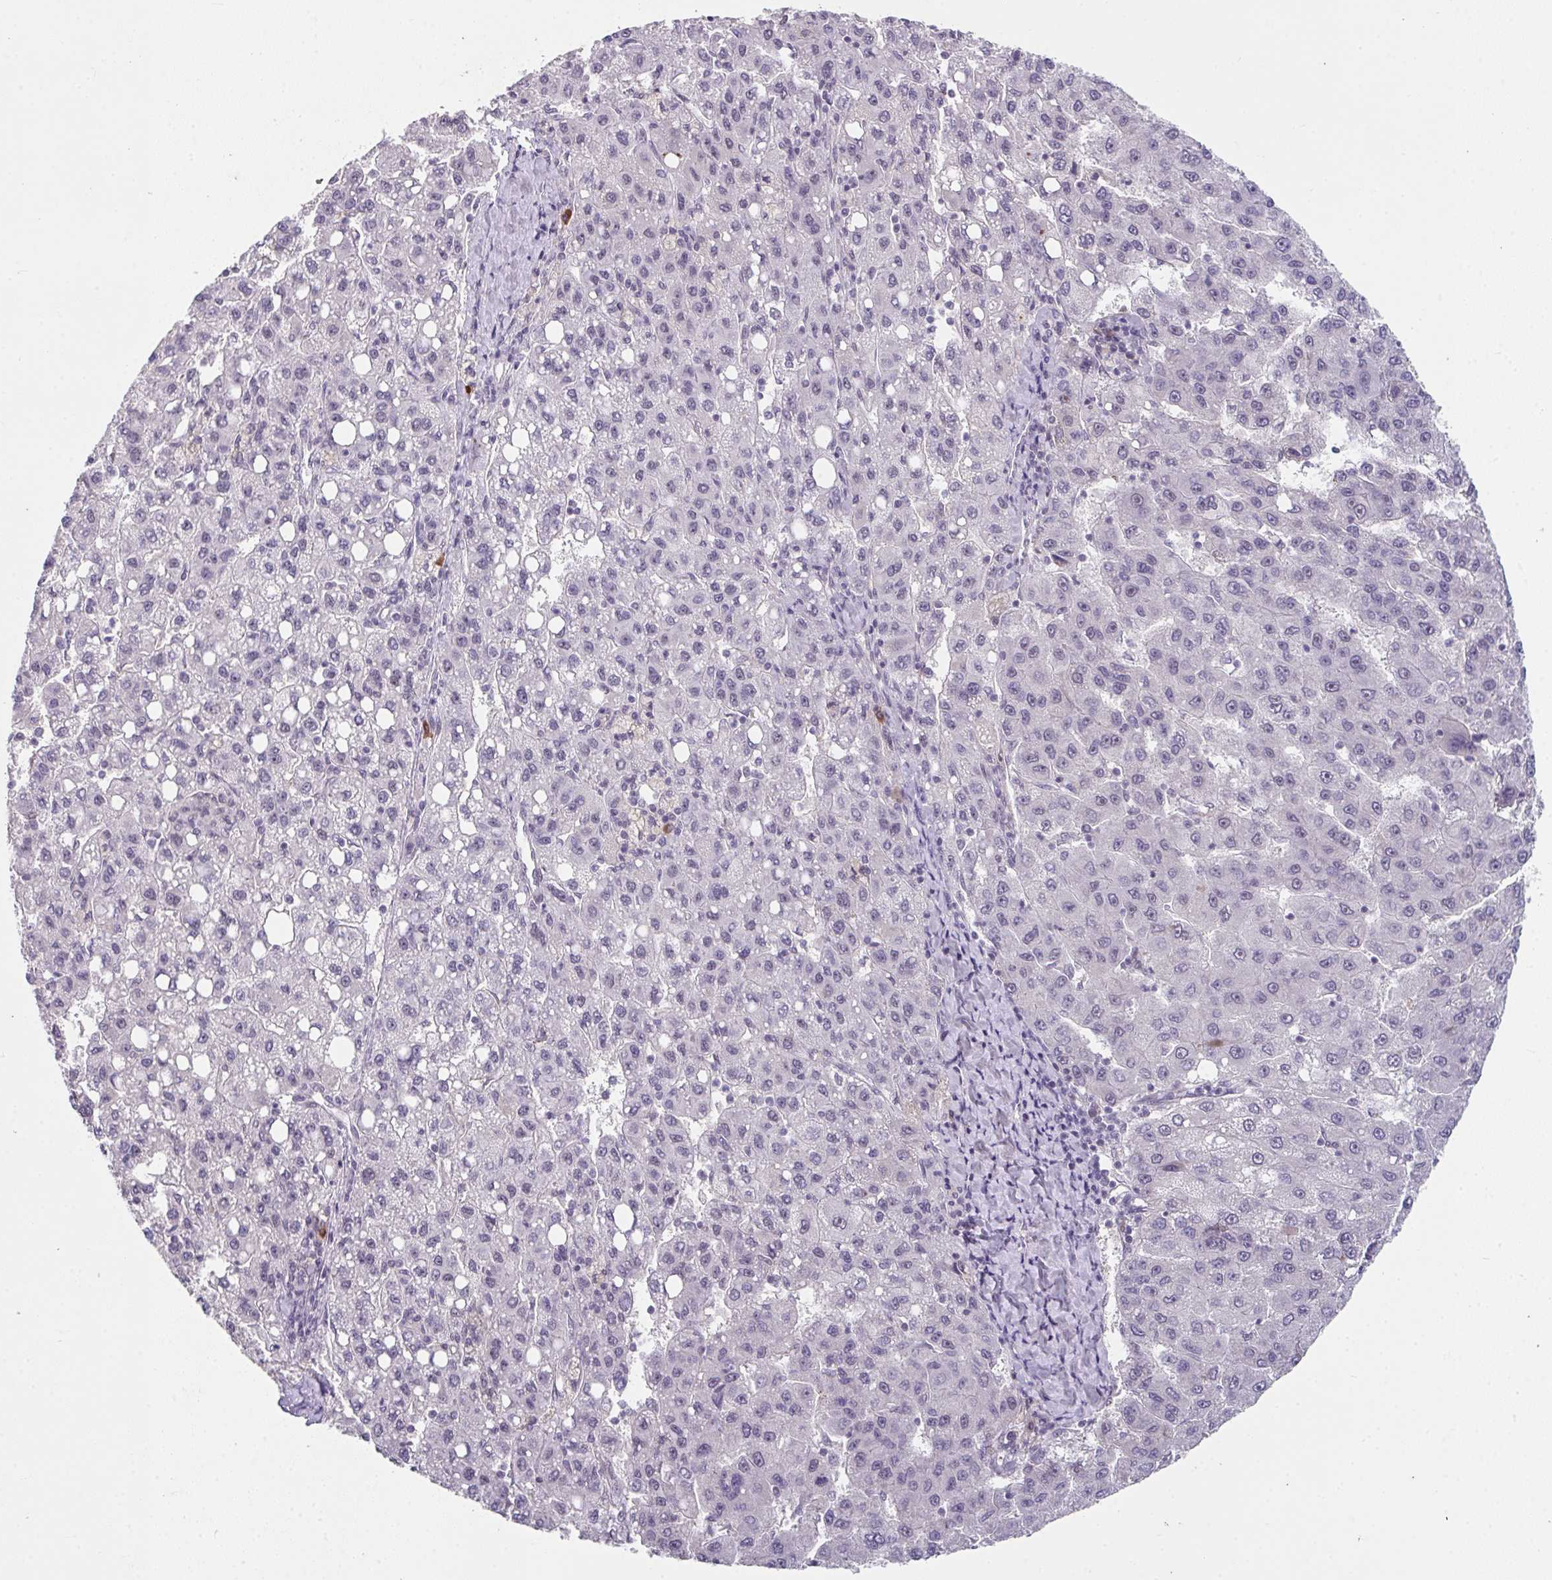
{"staining": {"intensity": "negative", "quantity": "none", "location": "none"}, "tissue": "liver cancer", "cell_type": "Tumor cells", "image_type": "cancer", "snomed": [{"axis": "morphology", "description": "Carcinoma, Hepatocellular, NOS"}, {"axis": "topography", "description": "Liver"}], "caption": "Liver hepatocellular carcinoma was stained to show a protein in brown. There is no significant positivity in tumor cells.", "gene": "RBBP6", "patient": {"sex": "female", "age": 82}}